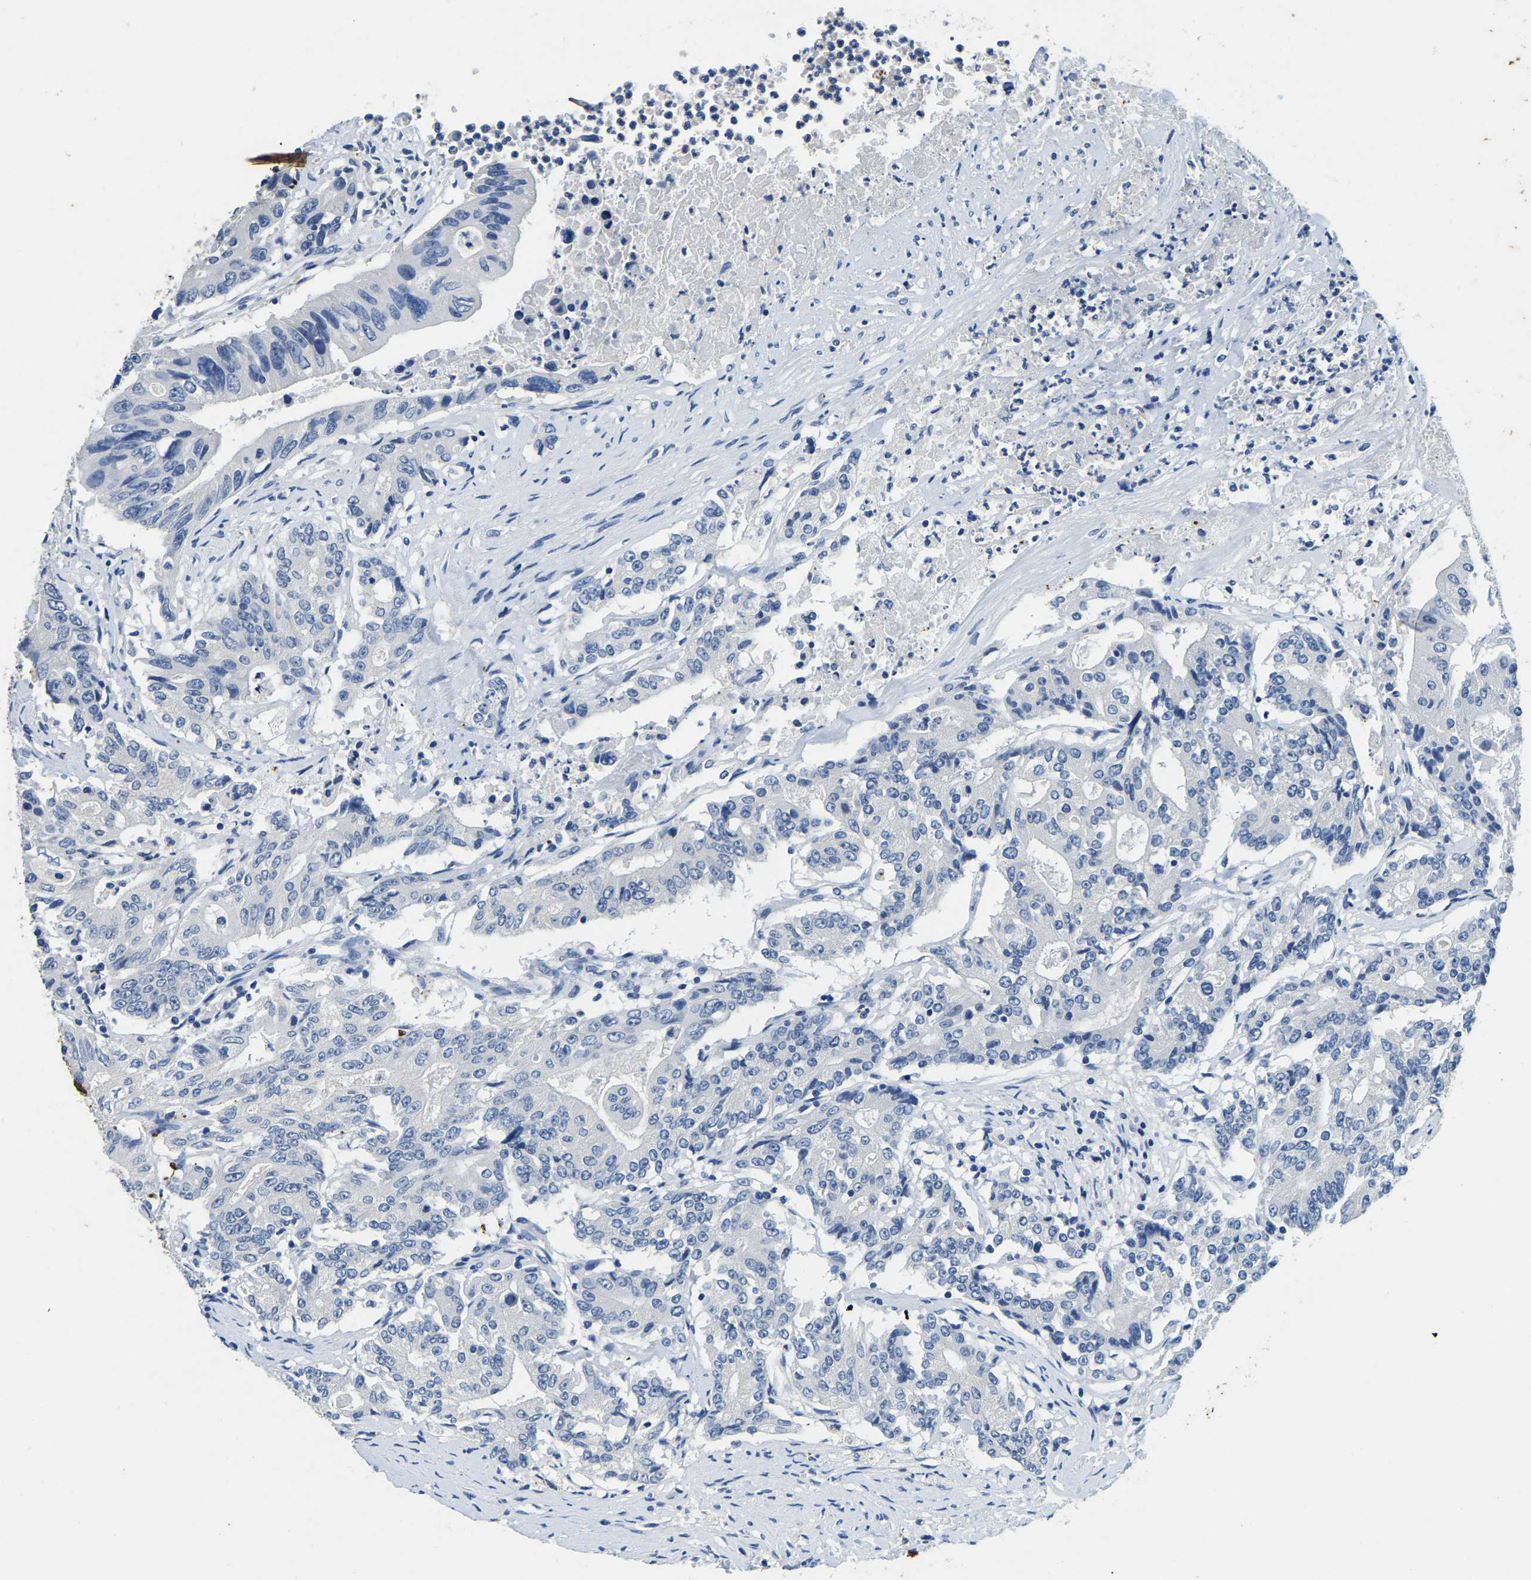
{"staining": {"intensity": "negative", "quantity": "none", "location": "none"}, "tissue": "colorectal cancer", "cell_type": "Tumor cells", "image_type": "cancer", "snomed": [{"axis": "morphology", "description": "Adenocarcinoma, NOS"}, {"axis": "topography", "description": "Colon"}], "caption": "Colorectal cancer was stained to show a protein in brown. There is no significant positivity in tumor cells. The staining was performed using DAB (3,3'-diaminobenzidine) to visualize the protein expression in brown, while the nuclei were stained in blue with hematoxylin (Magnification: 20x).", "gene": "UBN2", "patient": {"sex": "female", "age": 77}}